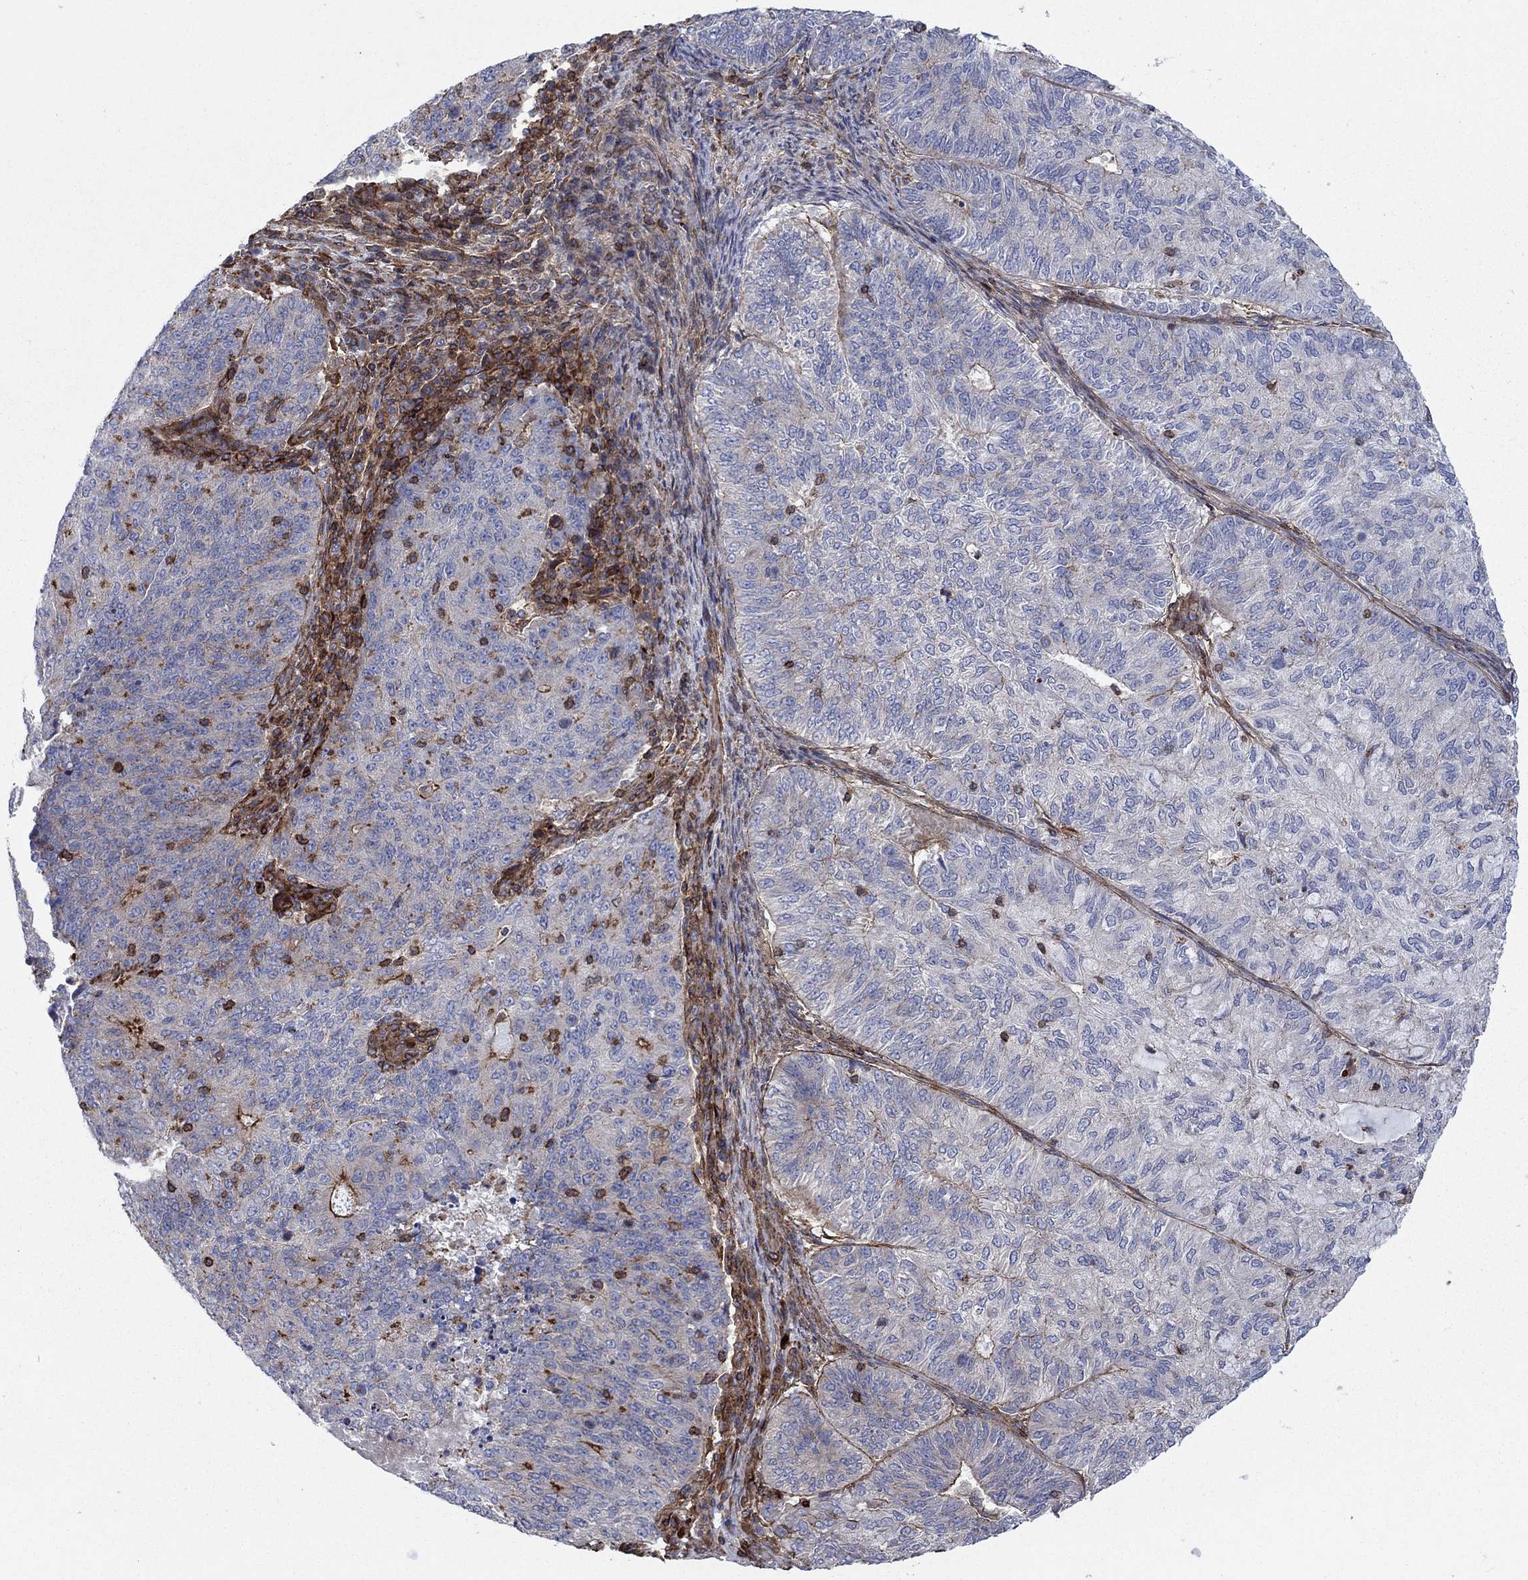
{"staining": {"intensity": "strong", "quantity": "<25%", "location": "cytoplasmic/membranous"}, "tissue": "endometrial cancer", "cell_type": "Tumor cells", "image_type": "cancer", "snomed": [{"axis": "morphology", "description": "Adenocarcinoma, NOS"}, {"axis": "topography", "description": "Endometrium"}], "caption": "Human adenocarcinoma (endometrial) stained with a brown dye demonstrates strong cytoplasmic/membranous positive expression in about <25% of tumor cells.", "gene": "PAG1", "patient": {"sex": "female", "age": 82}}